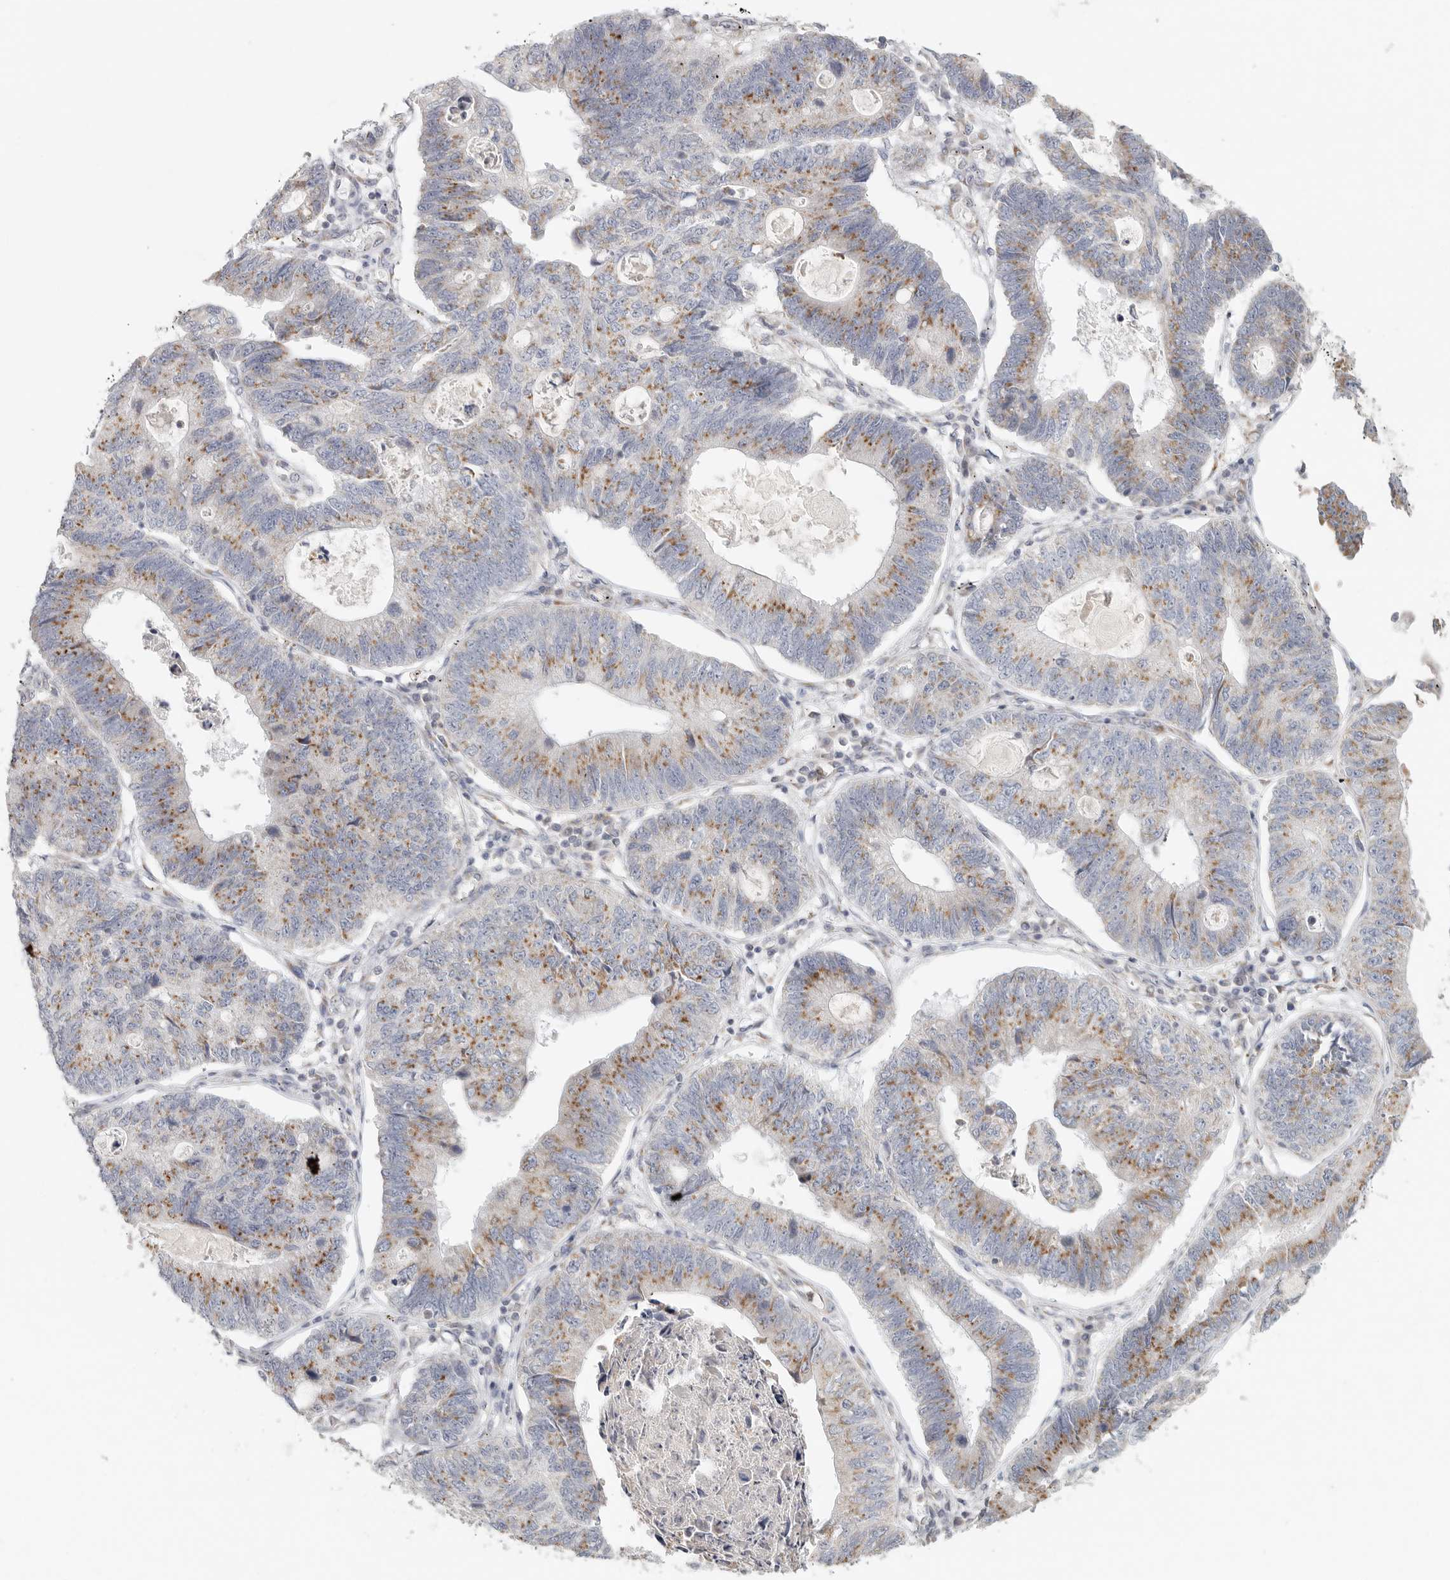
{"staining": {"intensity": "moderate", "quantity": ">75%", "location": "cytoplasmic/membranous"}, "tissue": "stomach cancer", "cell_type": "Tumor cells", "image_type": "cancer", "snomed": [{"axis": "morphology", "description": "Adenocarcinoma, NOS"}, {"axis": "topography", "description": "Stomach"}], "caption": "Human stomach cancer stained with a brown dye exhibits moderate cytoplasmic/membranous positive positivity in about >75% of tumor cells.", "gene": "SLC25A26", "patient": {"sex": "male", "age": 59}}